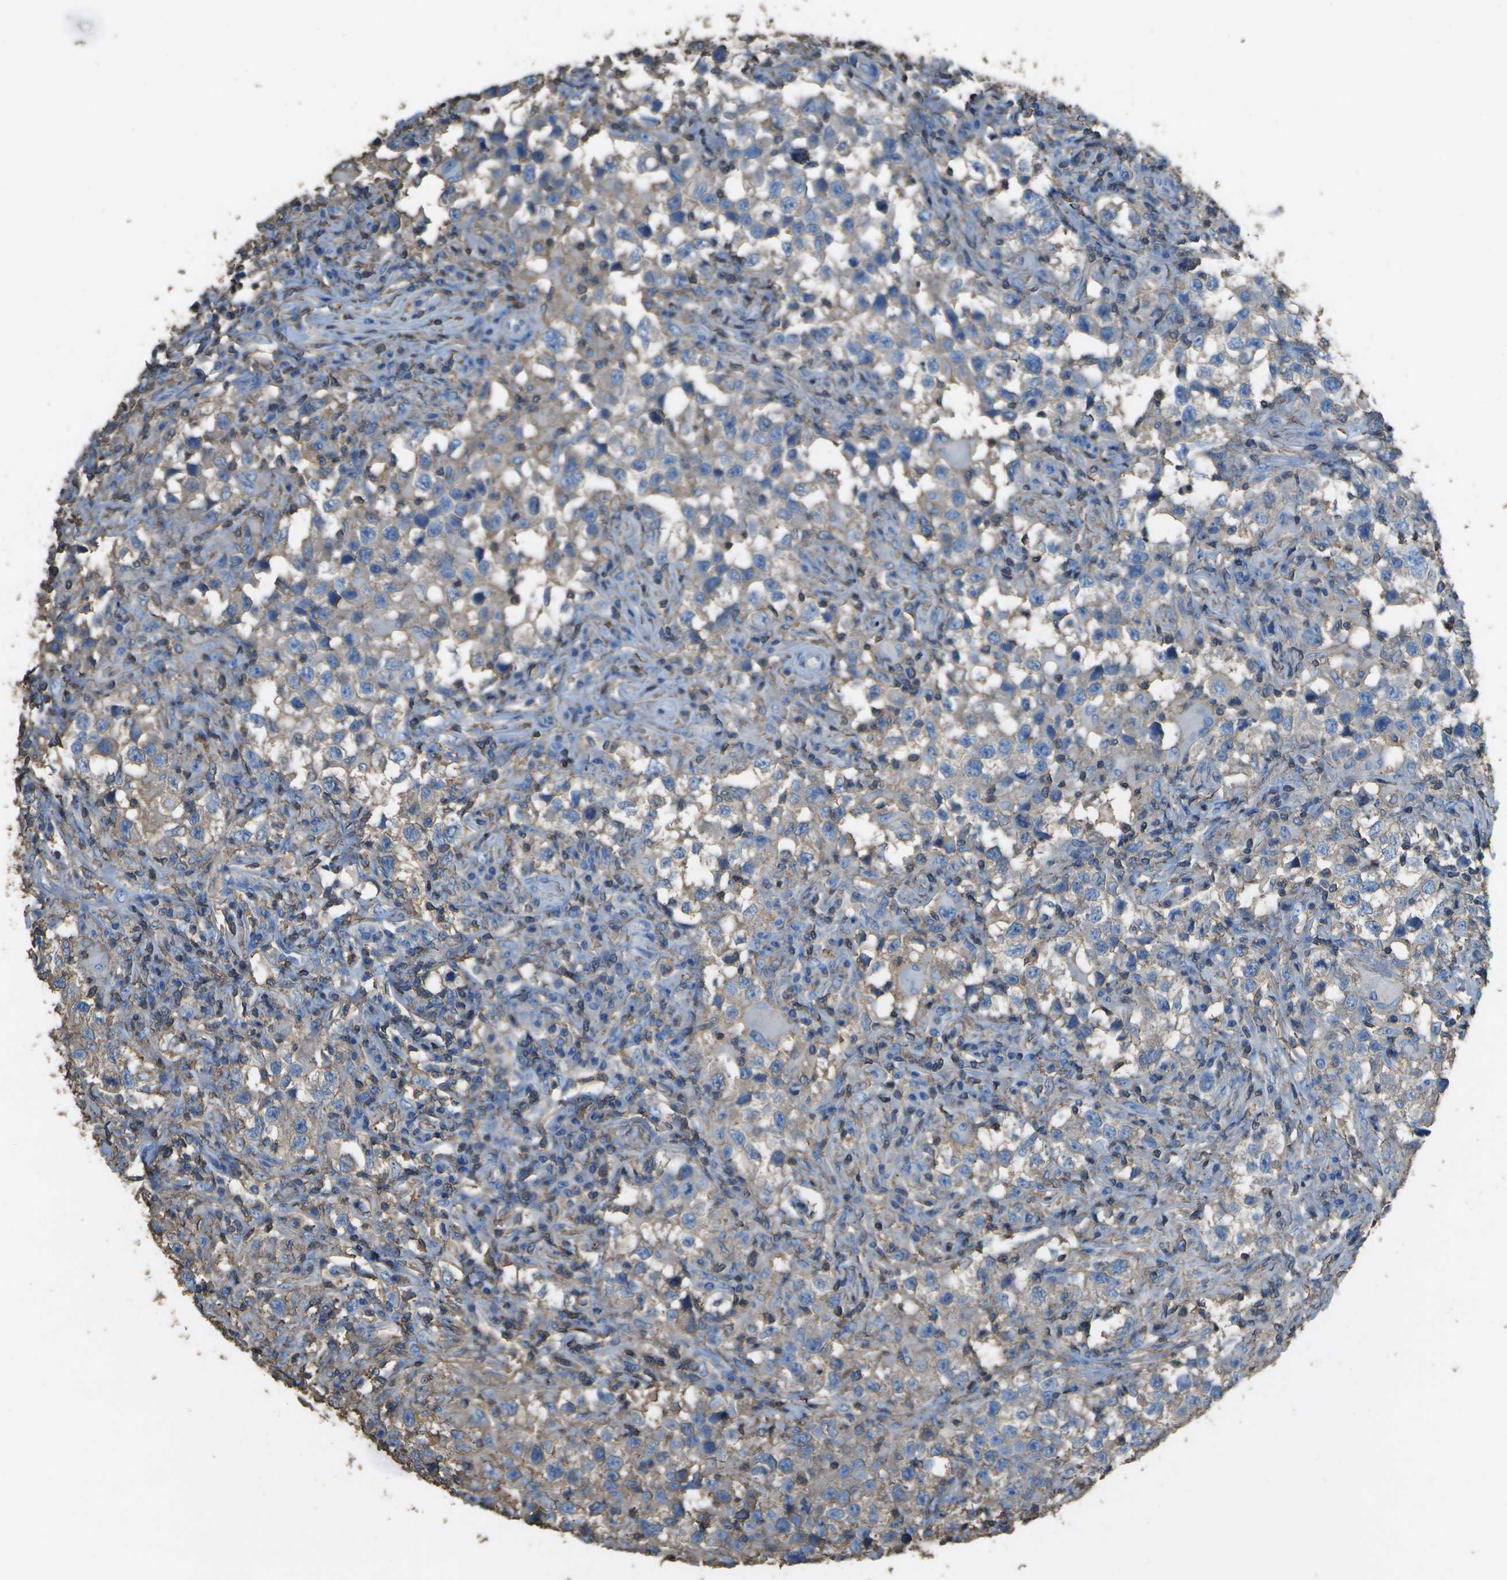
{"staining": {"intensity": "negative", "quantity": "none", "location": "none"}, "tissue": "testis cancer", "cell_type": "Tumor cells", "image_type": "cancer", "snomed": [{"axis": "morphology", "description": "Carcinoma, Embryonal, NOS"}, {"axis": "topography", "description": "Testis"}], "caption": "DAB (3,3'-diaminobenzidine) immunohistochemical staining of embryonal carcinoma (testis) demonstrates no significant expression in tumor cells. (DAB (3,3'-diaminobenzidine) immunohistochemistry (IHC), high magnification).", "gene": "CYP4F11", "patient": {"sex": "male", "age": 21}}